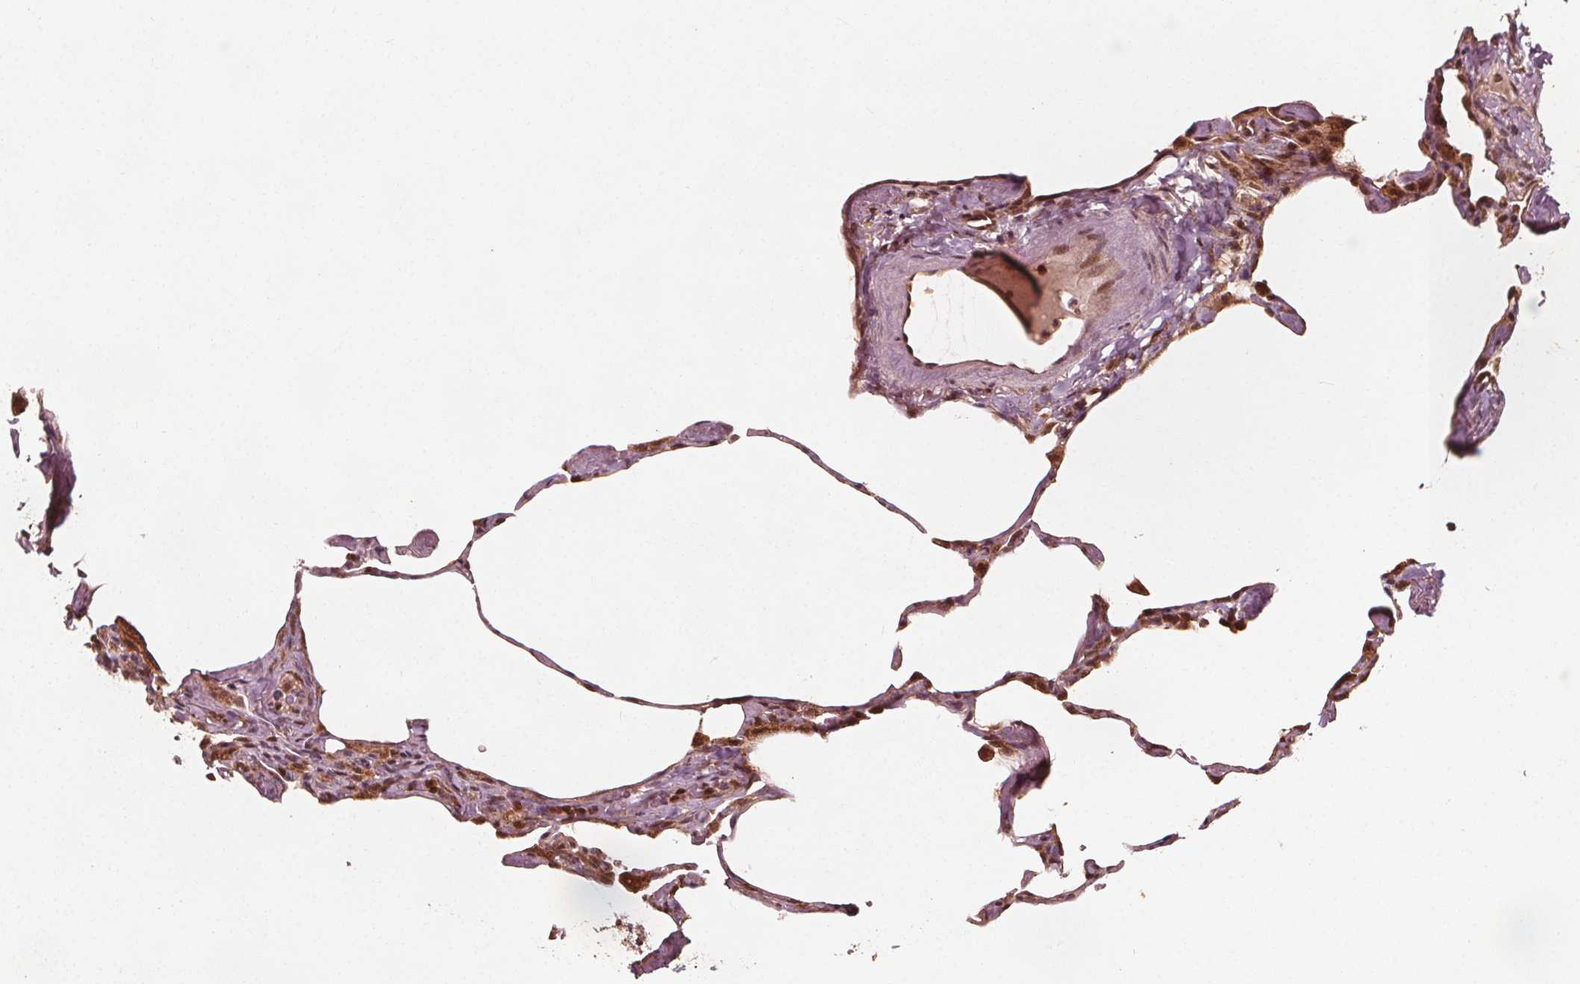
{"staining": {"intensity": "moderate", "quantity": ">75%", "location": "cytoplasmic/membranous"}, "tissue": "lung", "cell_type": "Alveolar cells", "image_type": "normal", "snomed": [{"axis": "morphology", "description": "Normal tissue, NOS"}, {"axis": "topography", "description": "Lung"}], "caption": "Protein expression analysis of normal human lung reveals moderate cytoplasmic/membranous staining in about >75% of alveolar cells. (DAB (3,3'-diaminobenzidine) IHC with brightfield microscopy, high magnification).", "gene": "AIP", "patient": {"sex": "male", "age": 65}}